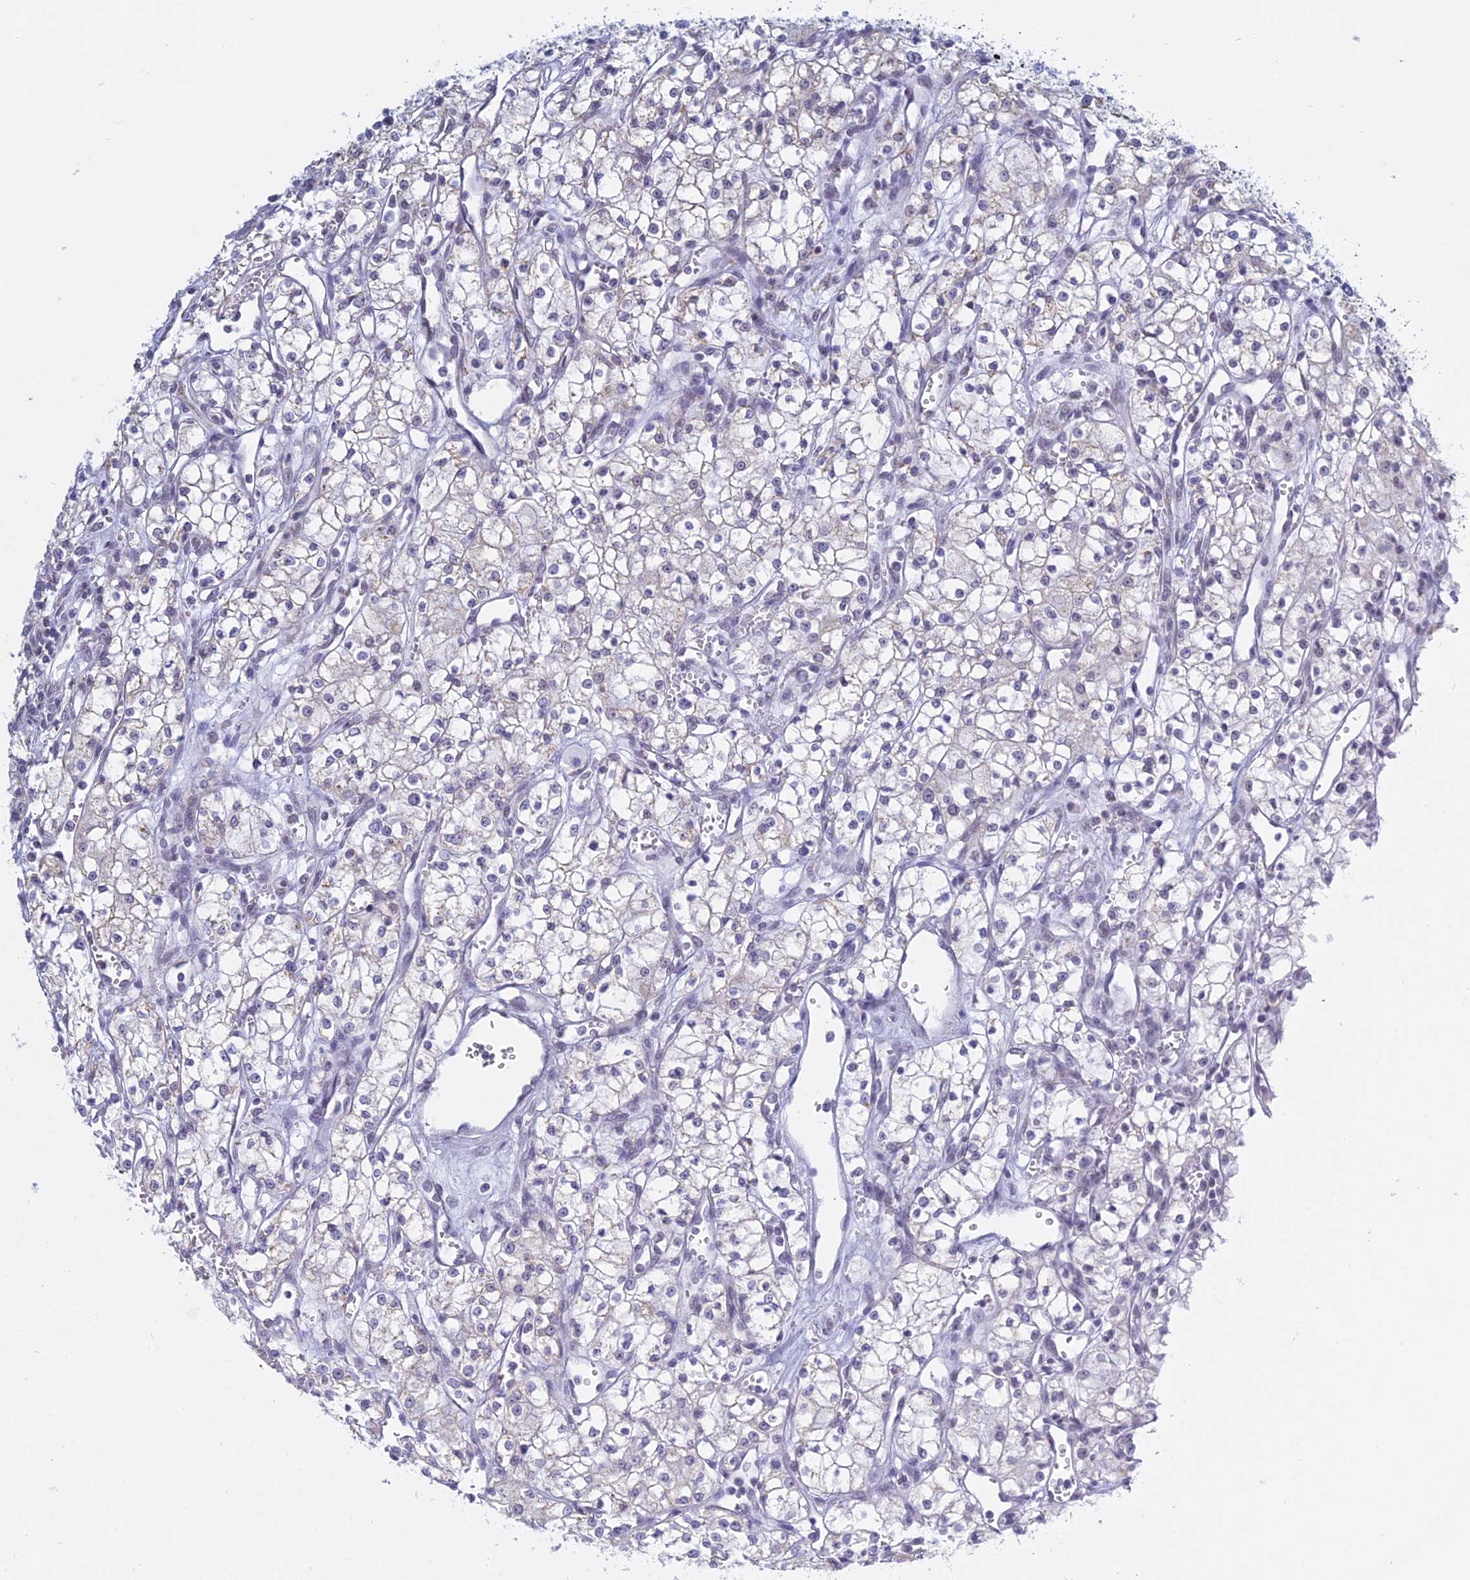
{"staining": {"intensity": "negative", "quantity": "none", "location": "none"}, "tissue": "renal cancer", "cell_type": "Tumor cells", "image_type": "cancer", "snomed": [{"axis": "morphology", "description": "Adenocarcinoma, NOS"}, {"axis": "topography", "description": "Kidney"}], "caption": "Photomicrograph shows no significant protein expression in tumor cells of adenocarcinoma (renal).", "gene": "KLF14", "patient": {"sex": "male", "age": 59}}